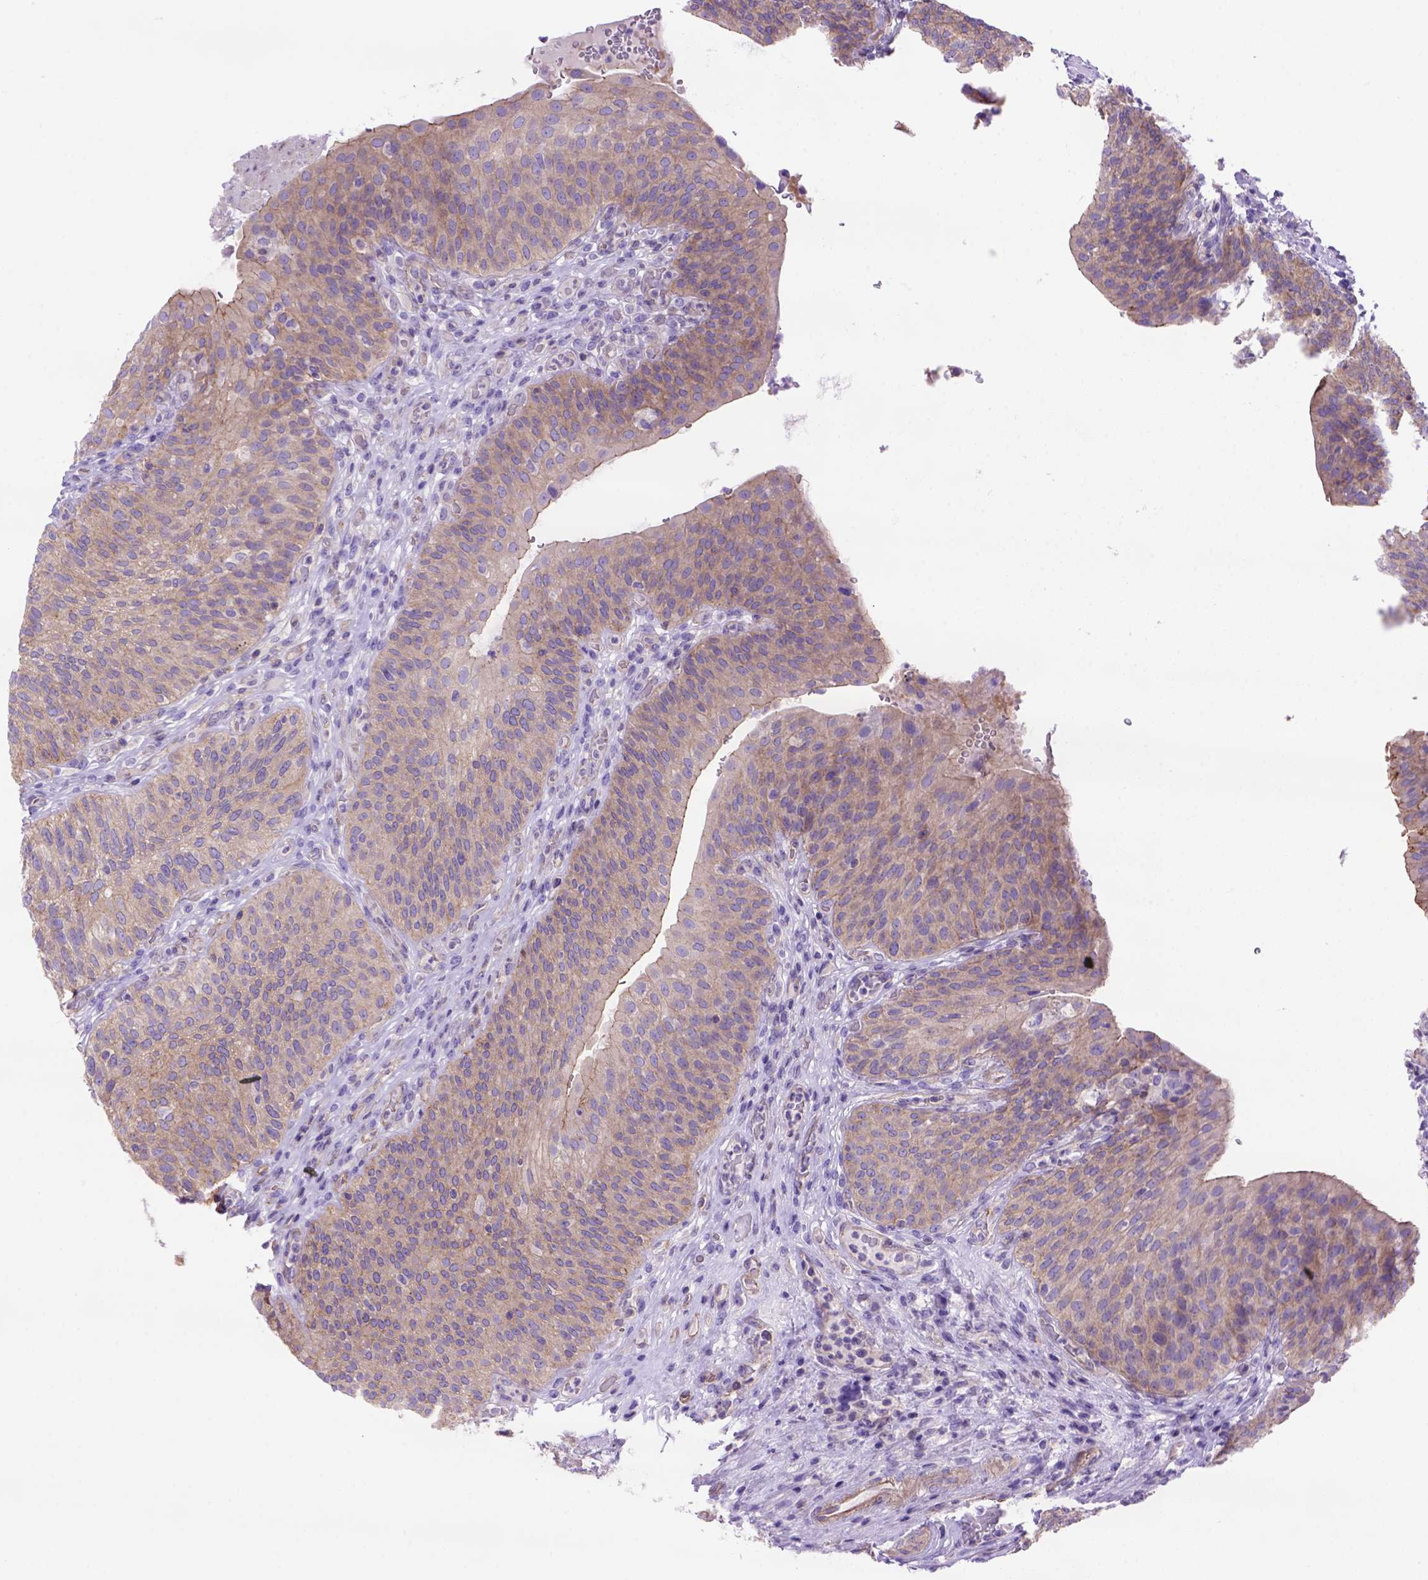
{"staining": {"intensity": "moderate", "quantity": "25%-75%", "location": "cytoplasmic/membranous"}, "tissue": "urinary bladder", "cell_type": "Urothelial cells", "image_type": "normal", "snomed": [{"axis": "morphology", "description": "Normal tissue, NOS"}, {"axis": "topography", "description": "Urinary bladder"}, {"axis": "topography", "description": "Peripheral nerve tissue"}], "caption": "Urothelial cells display moderate cytoplasmic/membranous expression in approximately 25%-75% of cells in benign urinary bladder.", "gene": "PEX12", "patient": {"sex": "male", "age": 66}}